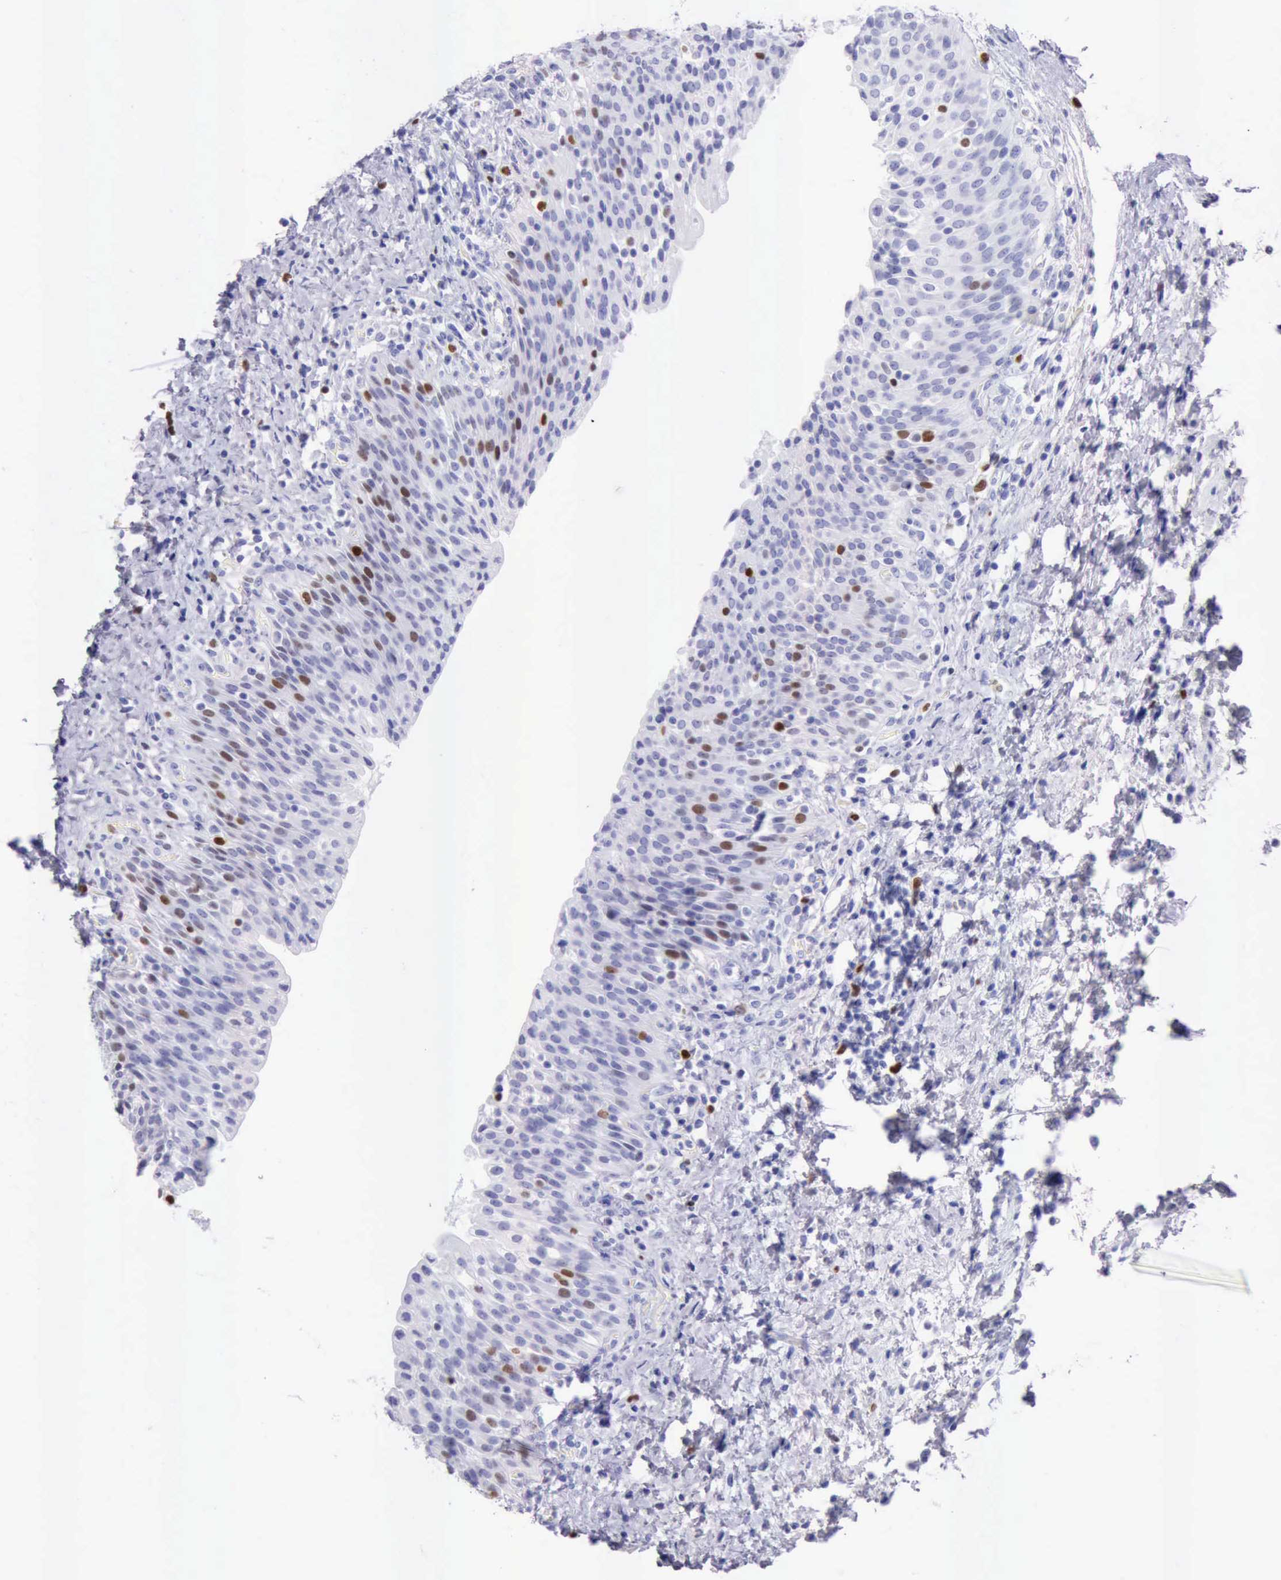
{"staining": {"intensity": "moderate", "quantity": "<25%", "location": "nuclear"}, "tissue": "urinary bladder", "cell_type": "Urothelial cells", "image_type": "normal", "snomed": [{"axis": "morphology", "description": "Normal tissue, NOS"}, {"axis": "topography", "description": "Urinary bladder"}], "caption": "Moderate nuclear staining for a protein is present in about <25% of urothelial cells of benign urinary bladder using immunohistochemistry (IHC).", "gene": "MCM2", "patient": {"sex": "male", "age": 51}}